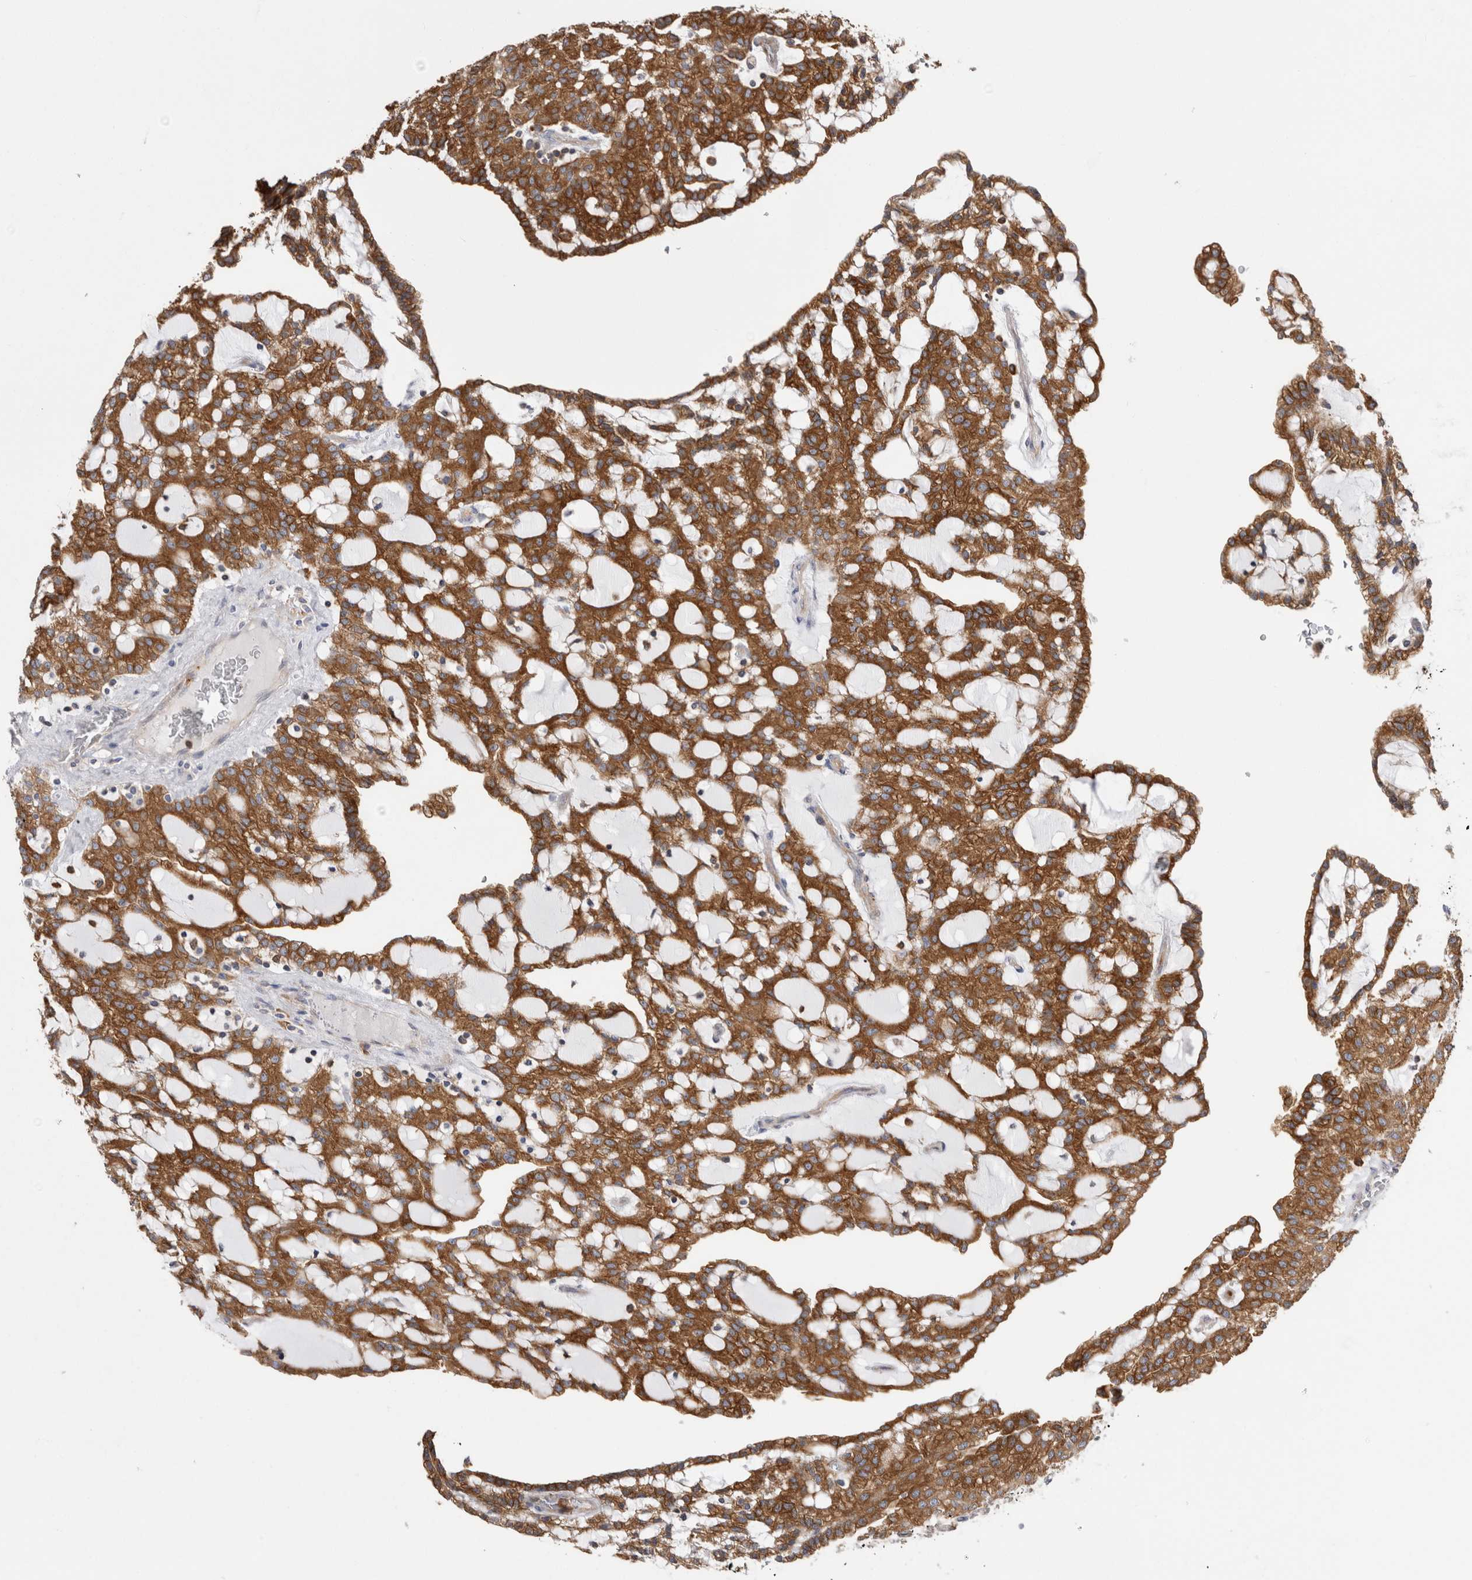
{"staining": {"intensity": "strong", "quantity": ">75%", "location": "cytoplasmic/membranous"}, "tissue": "renal cancer", "cell_type": "Tumor cells", "image_type": "cancer", "snomed": [{"axis": "morphology", "description": "Adenocarcinoma, NOS"}, {"axis": "topography", "description": "Kidney"}], "caption": "Immunohistochemical staining of renal cancer shows strong cytoplasmic/membranous protein expression in about >75% of tumor cells.", "gene": "RAB11FIP1", "patient": {"sex": "male", "age": 63}}